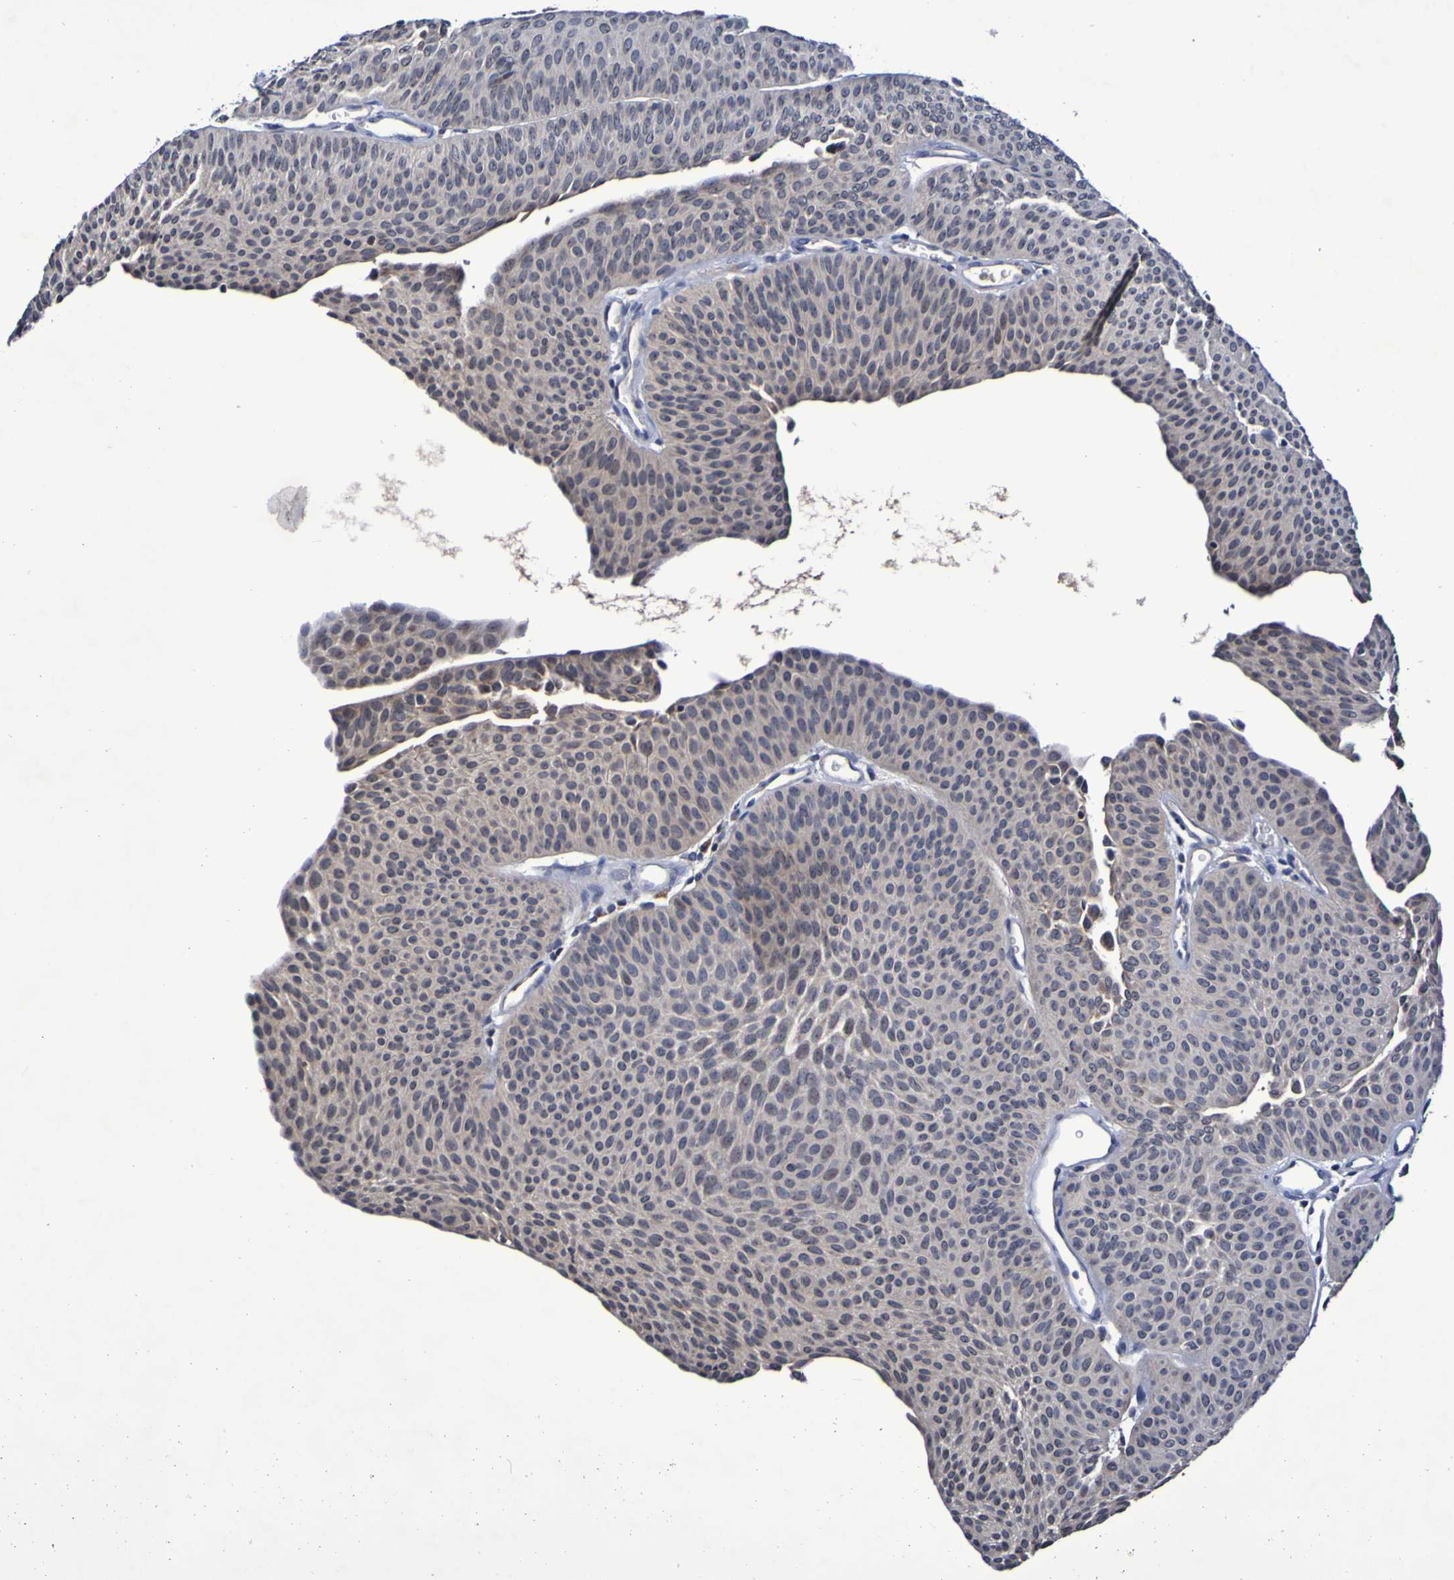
{"staining": {"intensity": "weak", "quantity": ">75%", "location": "cytoplasmic/membranous,nuclear"}, "tissue": "urothelial cancer", "cell_type": "Tumor cells", "image_type": "cancer", "snomed": [{"axis": "morphology", "description": "Urothelial carcinoma, Low grade"}, {"axis": "topography", "description": "Urinary bladder"}], "caption": "An IHC photomicrograph of tumor tissue is shown. Protein staining in brown labels weak cytoplasmic/membranous and nuclear positivity in low-grade urothelial carcinoma within tumor cells. (IHC, brightfield microscopy, high magnification).", "gene": "PTP4A2", "patient": {"sex": "female", "age": 60}}